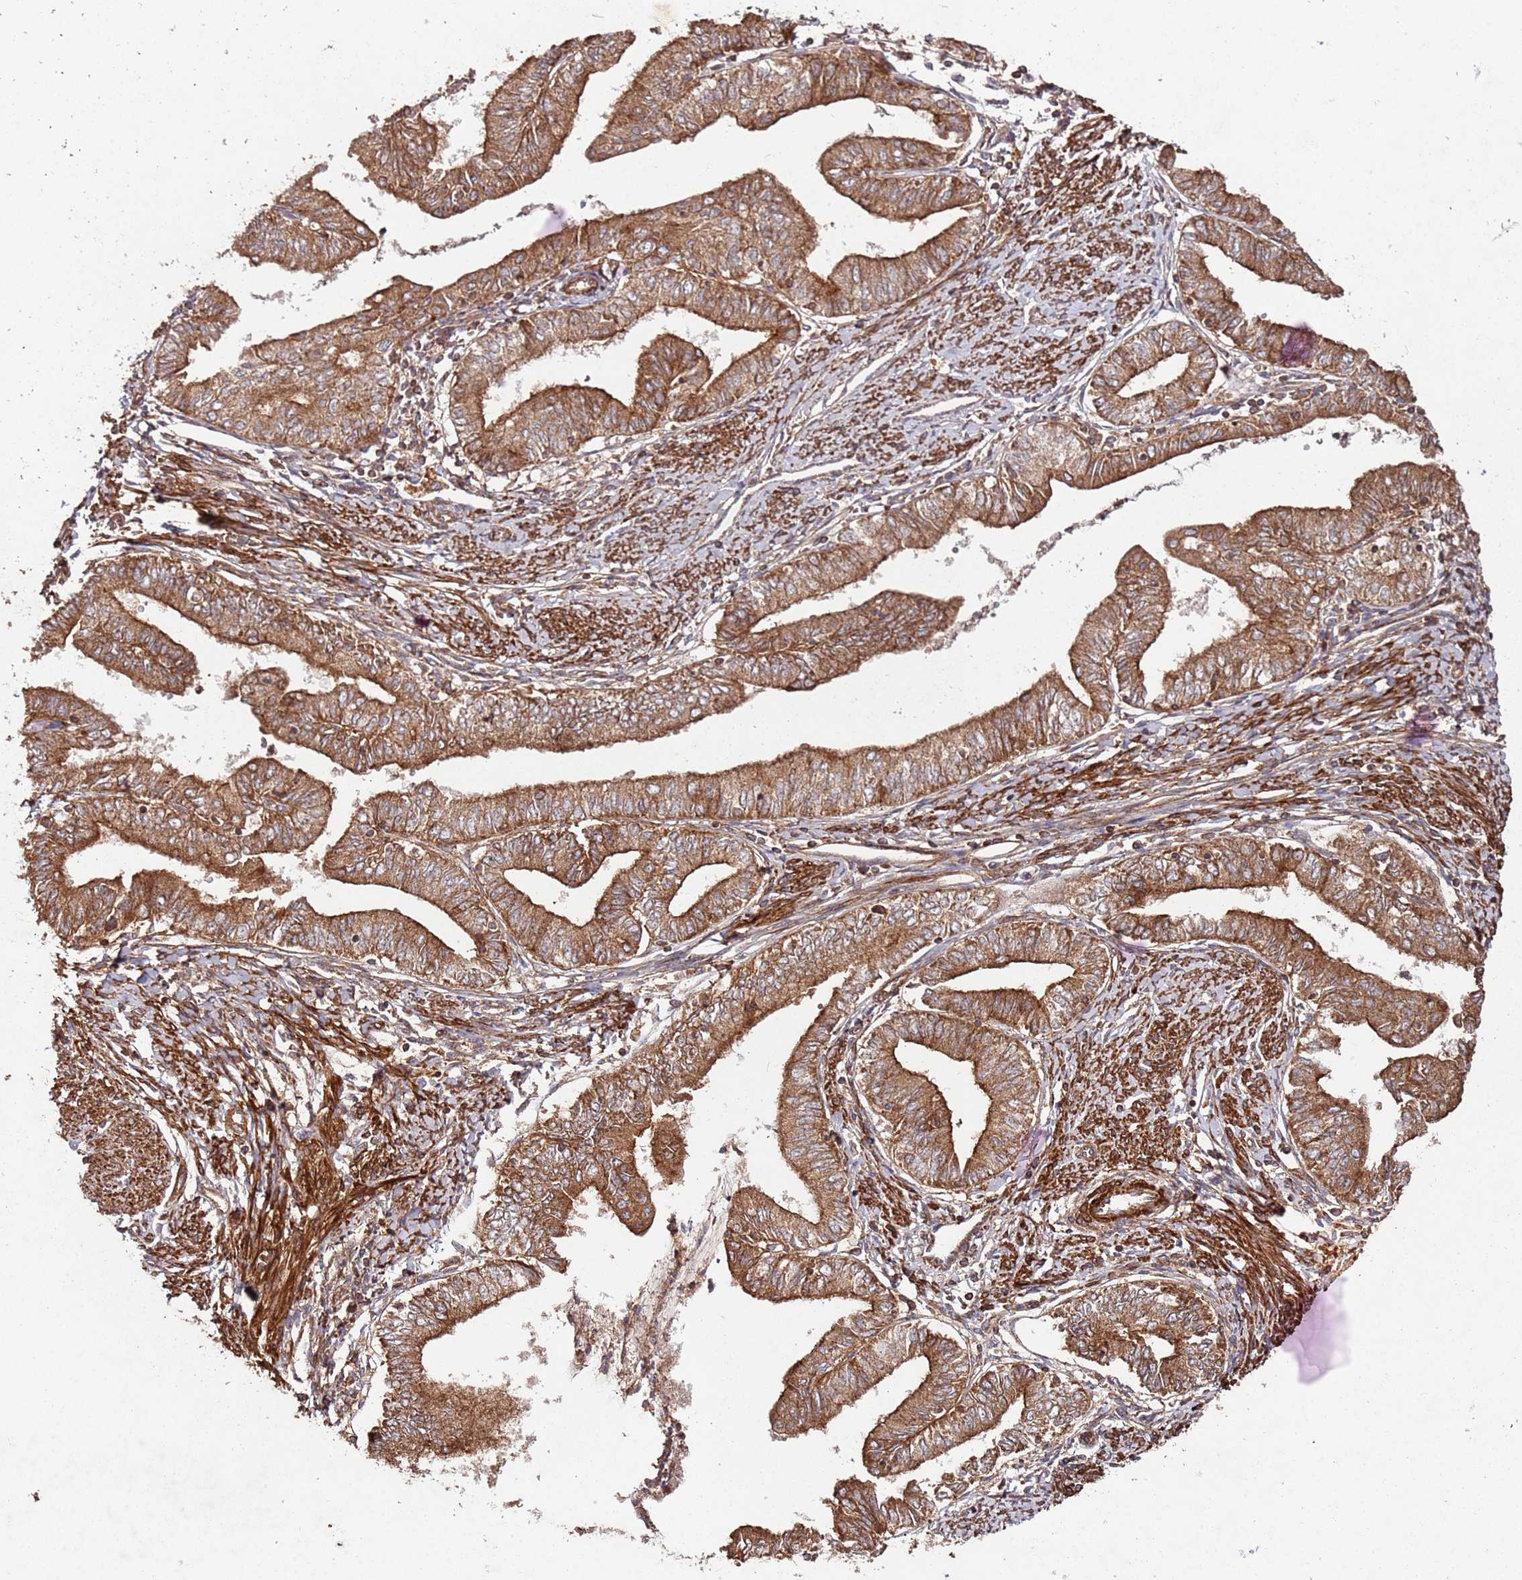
{"staining": {"intensity": "strong", "quantity": ">75%", "location": "cytoplasmic/membranous"}, "tissue": "endometrial cancer", "cell_type": "Tumor cells", "image_type": "cancer", "snomed": [{"axis": "morphology", "description": "Adenocarcinoma, NOS"}, {"axis": "topography", "description": "Endometrium"}], "caption": "Endometrial adenocarcinoma tissue exhibits strong cytoplasmic/membranous expression in approximately >75% of tumor cells The staining is performed using DAB (3,3'-diaminobenzidine) brown chromogen to label protein expression. The nuclei are counter-stained blue using hematoxylin.", "gene": "FAM186A", "patient": {"sex": "female", "age": 66}}